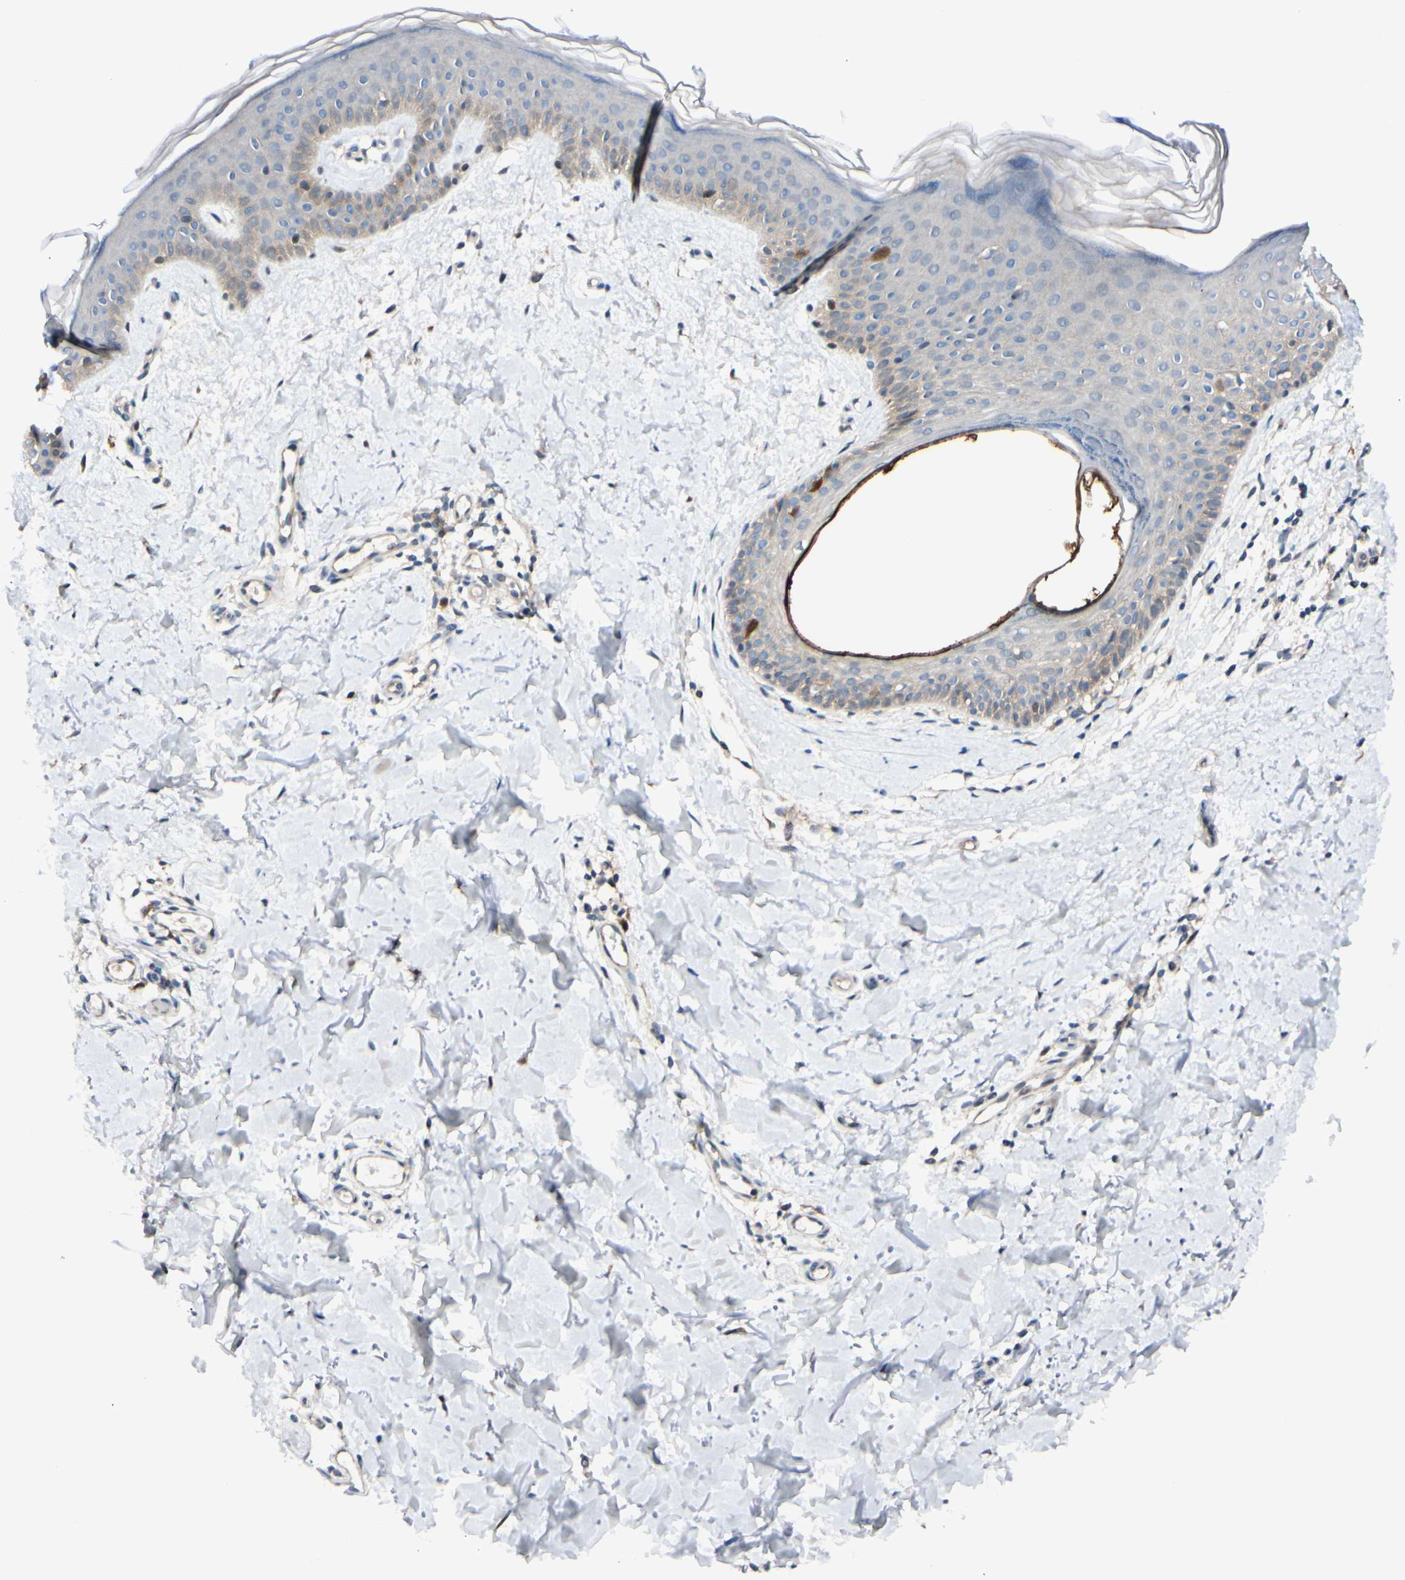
{"staining": {"intensity": "negative", "quantity": "none", "location": "none"}, "tissue": "skin", "cell_type": "Fibroblasts", "image_type": "normal", "snomed": [{"axis": "morphology", "description": "Normal tissue, NOS"}, {"axis": "topography", "description": "Skin"}], "caption": "A high-resolution histopathology image shows immunohistochemistry (IHC) staining of unremarkable skin, which shows no significant expression in fibroblasts.", "gene": "PTTG1", "patient": {"sex": "female", "age": 56}}